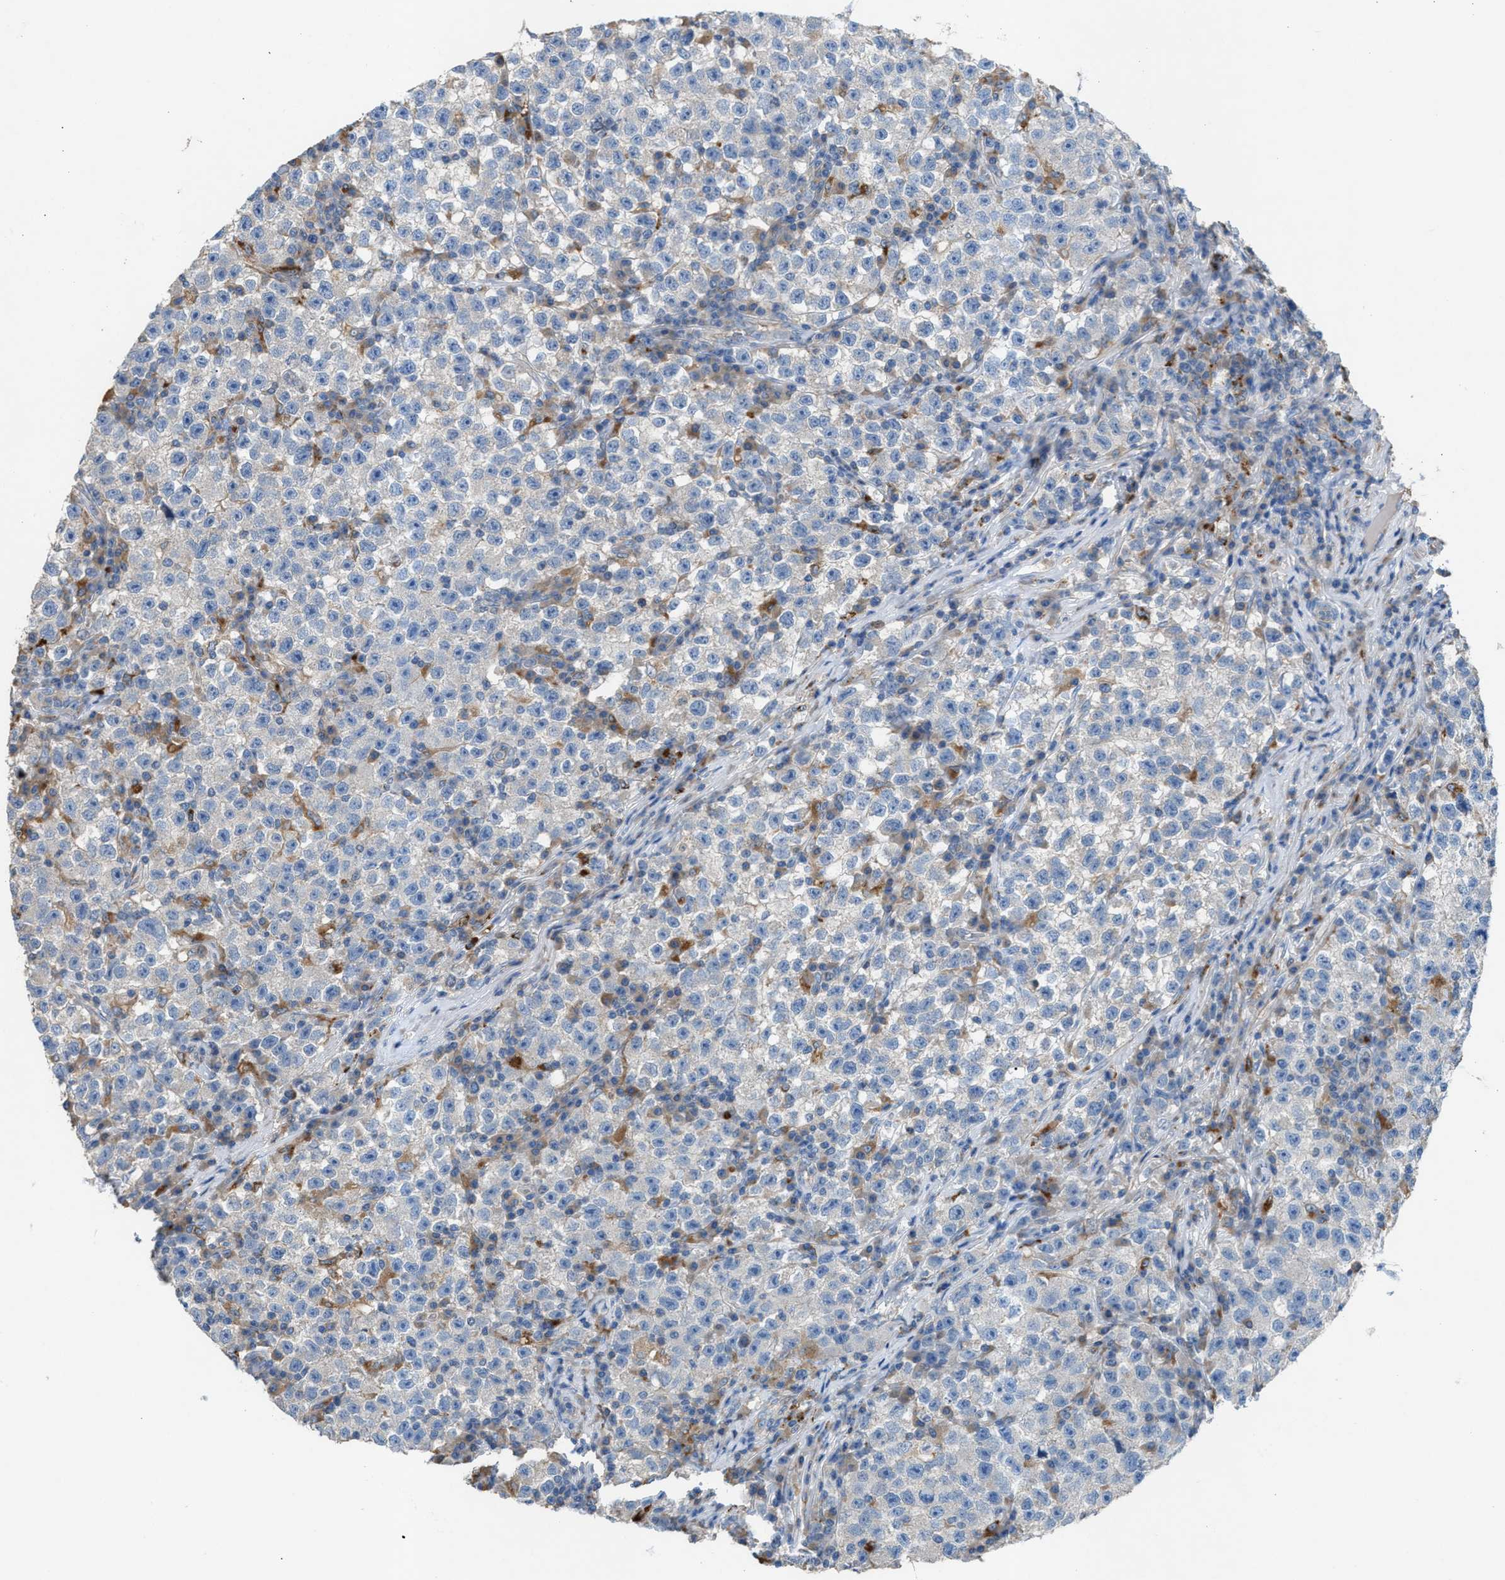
{"staining": {"intensity": "negative", "quantity": "none", "location": "none"}, "tissue": "testis cancer", "cell_type": "Tumor cells", "image_type": "cancer", "snomed": [{"axis": "morphology", "description": "Seminoma, NOS"}, {"axis": "topography", "description": "Testis"}], "caption": "Protein analysis of seminoma (testis) demonstrates no significant positivity in tumor cells. Nuclei are stained in blue.", "gene": "AOAH", "patient": {"sex": "male", "age": 22}}